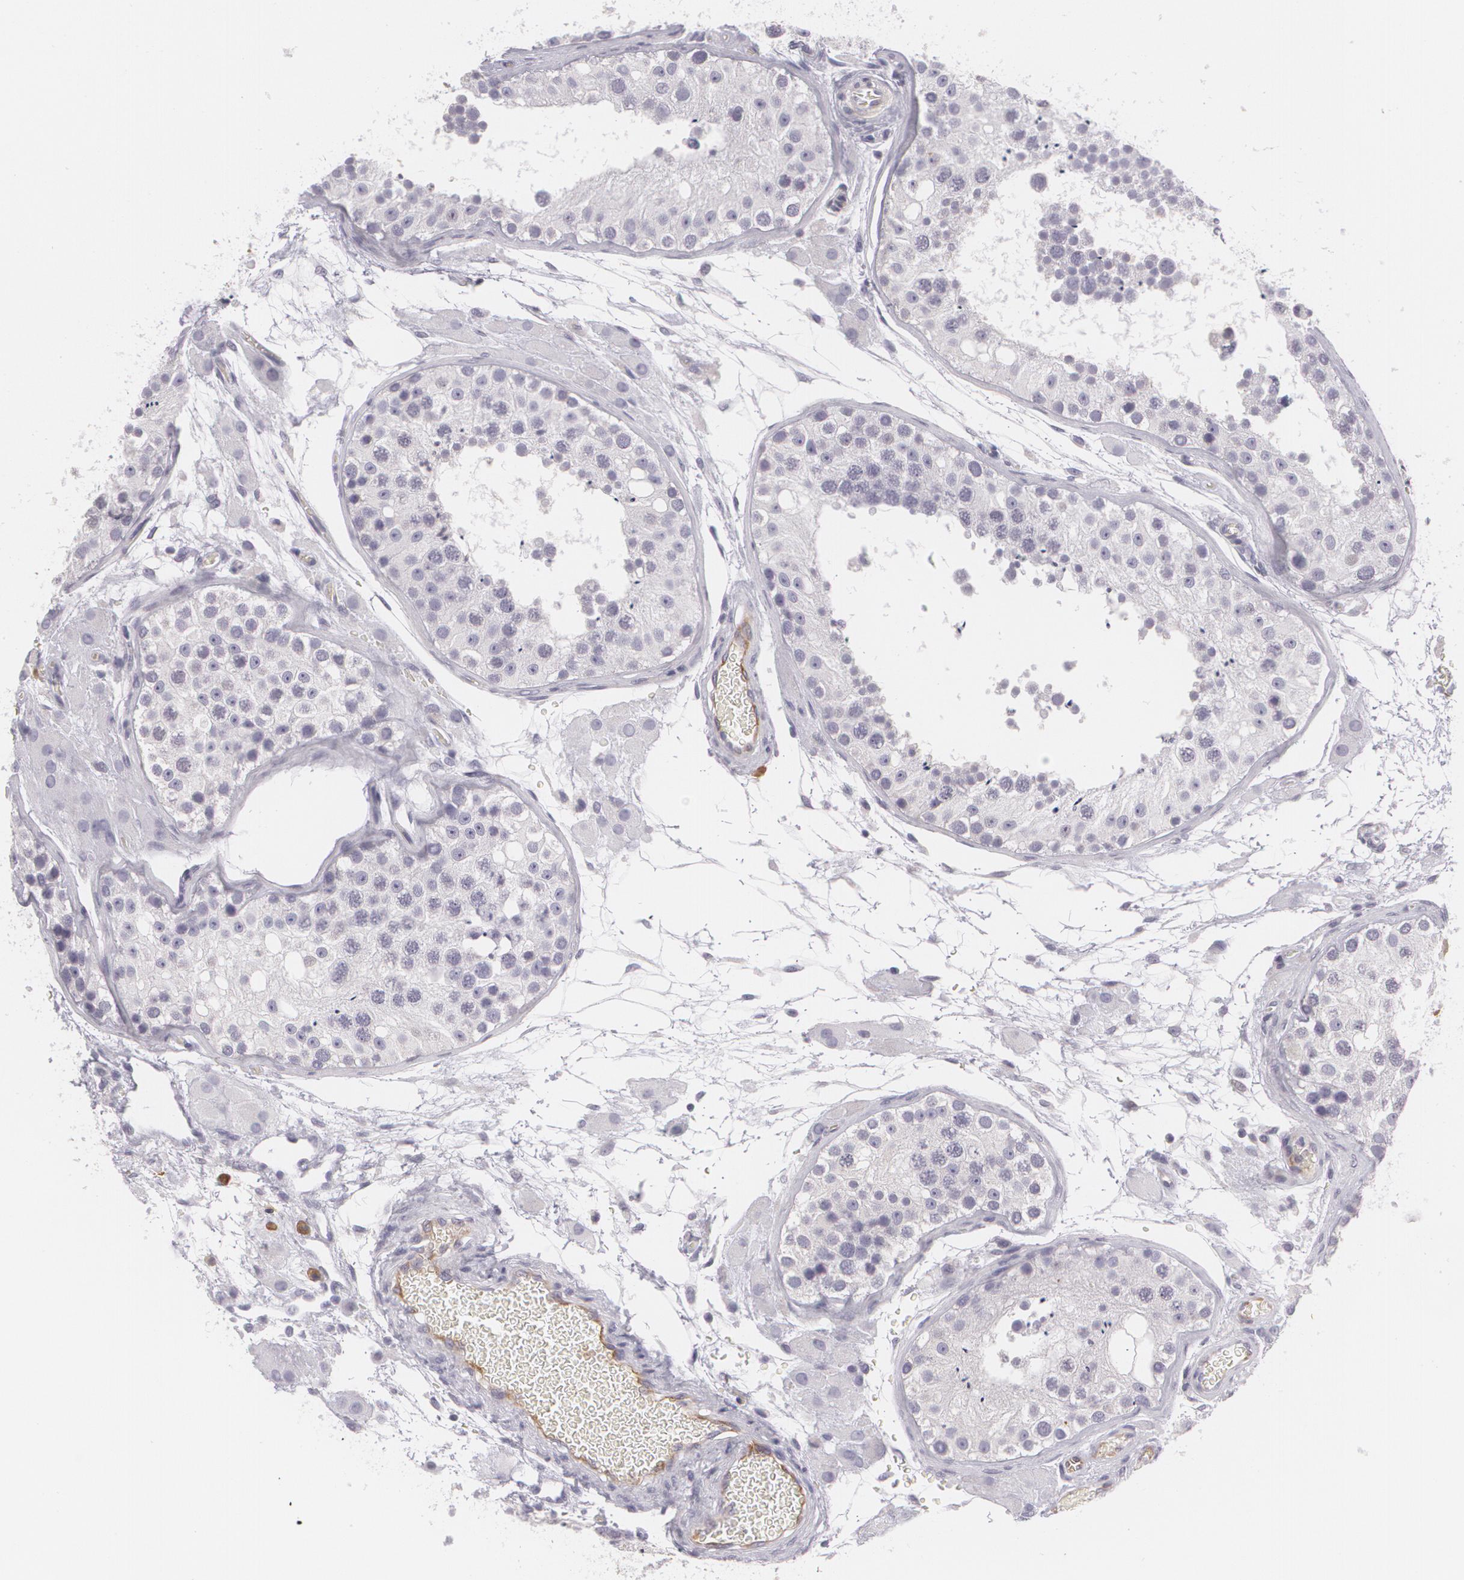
{"staining": {"intensity": "negative", "quantity": "none", "location": "none"}, "tissue": "testis", "cell_type": "Cells in seminiferous ducts", "image_type": "normal", "snomed": [{"axis": "morphology", "description": "Normal tissue, NOS"}, {"axis": "topography", "description": "Testis"}], "caption": "Immunohistochemical staining of unremarkable human testis shows no significant expression in cells in seminiferous ducts. The staining is performed using DAB brown chromogen with nuclei counter-stained in using hematoxylin.", "gene": "MAP2", "patient": {"sex": "male", "age": 26}}